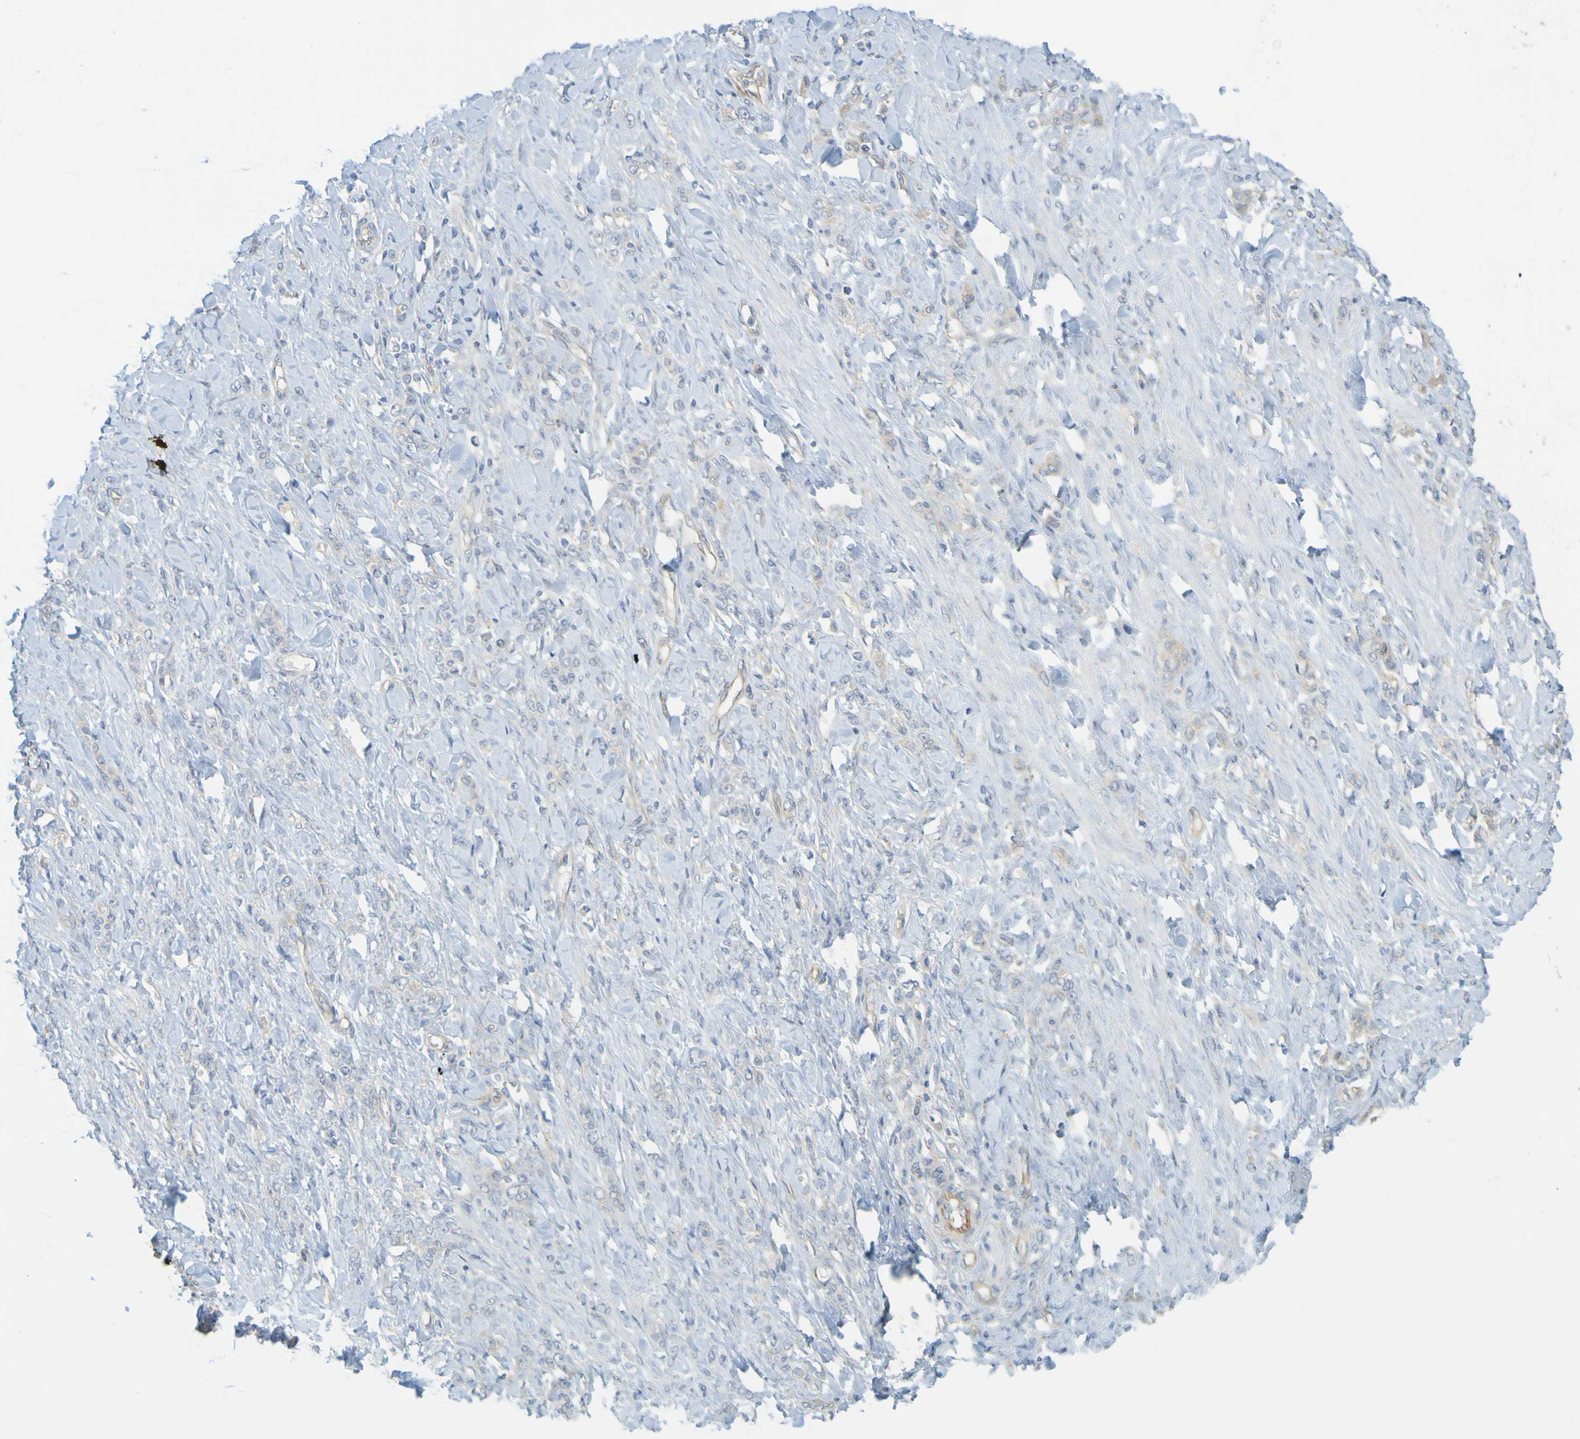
{"staining": {"intensity": "negative", "quantity": "none", "location": "none"}, "tissue": "stomach cancer", "cell_type": "Tumor cells", "image_type": "cancer", "snomed": [{"axis": "morphology", "description": "Adenocarcinoma, NOS"}, {"axis": "topography", "description": "Stomach"}], "caption": "Immunohistochemistry (IHC) micrograph of neoplastic tissue: human adenocarcinoma (stomach) stained with DAB reveals no significant protein expression in tumor cells.", "gene": "APPL1", "patient": {"sex": "male", "age": 82}}